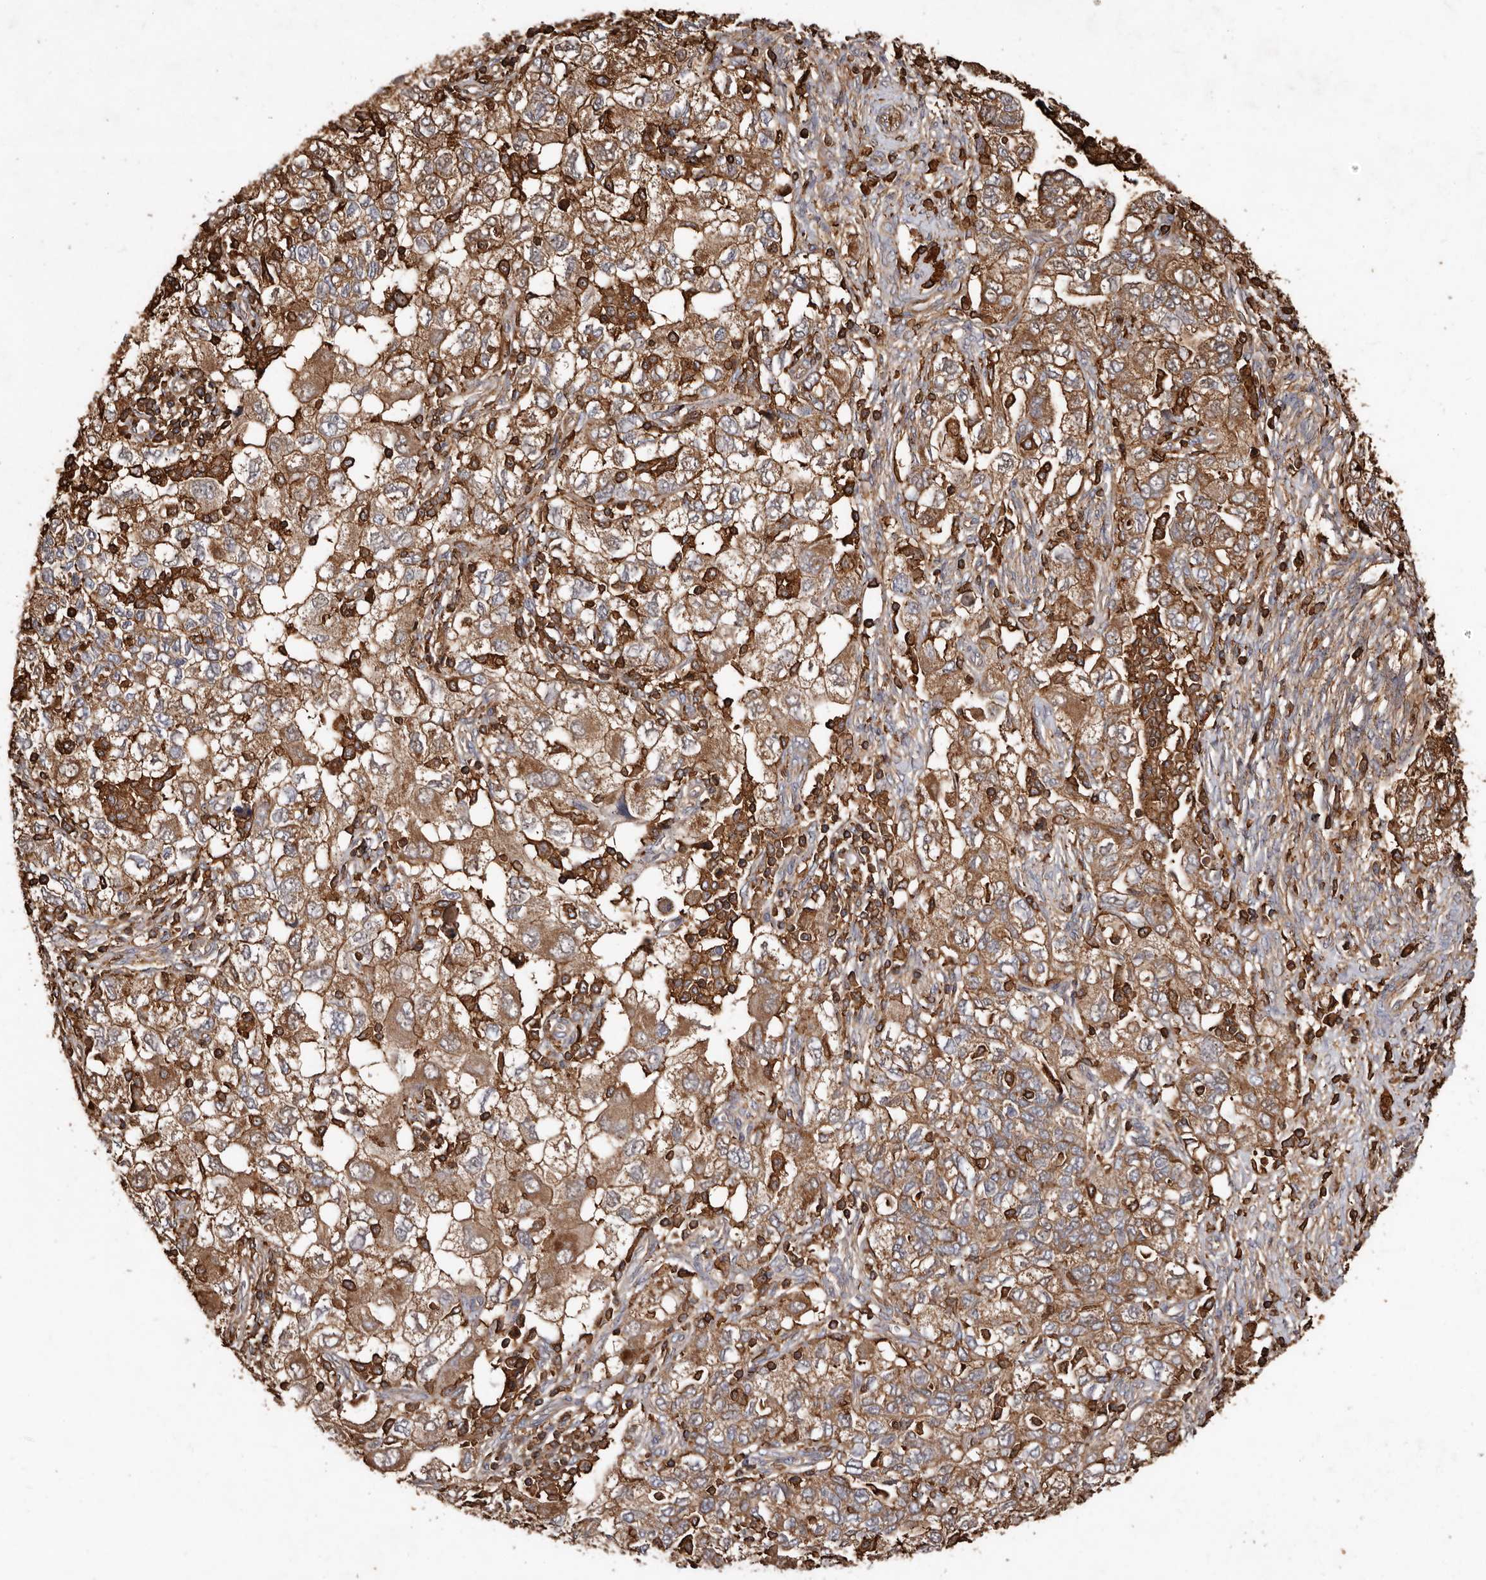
{"staining": {"intensity": "moderate", "quantity": ">75%", "location": "cytoplasmic/membranous"}, "tissue": "ovarian cancer", "cell_type": "Tumor cells", "image_type": "cancer", "snomed": [{"axis": "morphology", "description": "Carcinoma, NOS"}, {"axis": "morphology", "description": "Cystadenocarcinoma, serous, NOS"}, {"axis": "topography", "description": "Ovary"}], "caption": "The immunohistochemical stain shows moderate cytoplasmic/membranous expression in tumor cells of ovarian carcinoma tissue. Nuclei are stained in blue.", "gene": "COQ8B", "patient": {"sex": "female", "age": 69}}